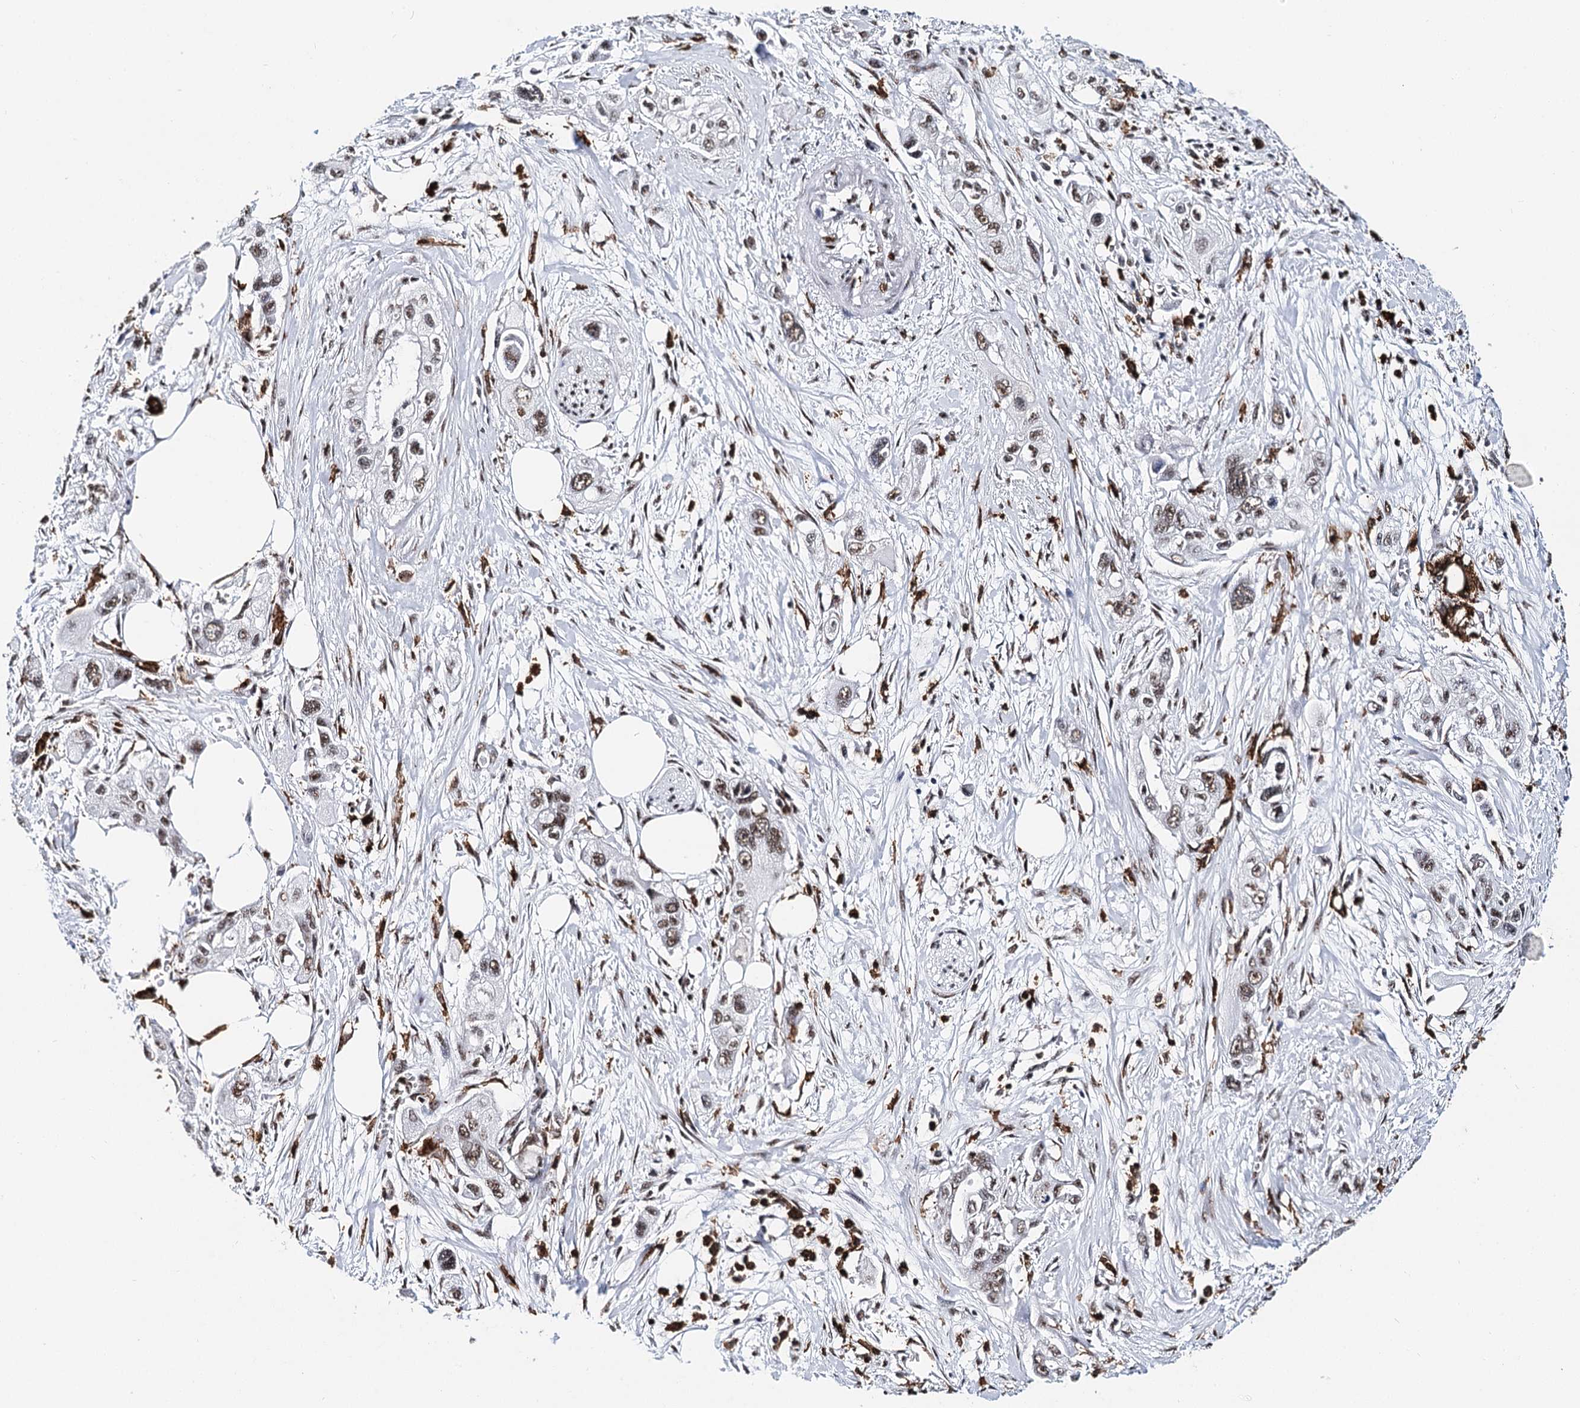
{"staining": {"intensity": "weak", "quantity": "25%-75%", "location": "nuclear"}, "tissue": "pancreatic cancer", "cell_type": "Tumor cells", "image_type": "cancer", "snomed": [{"axis": "morphology", "description": "Adenocarcinoma, NOS"}, {"axis": "topography", "description": "Pancreas"}], "caption": "IHC (DAB (3,3'-diaminobenzidine)) staining of human pancreatic cancer (adenocarcinoma) displays weak nuclear protein positivity in about 25%-75% of tumor cells.", "gene": "BARD1", "patient": {"sex": "male", "age": 75}}